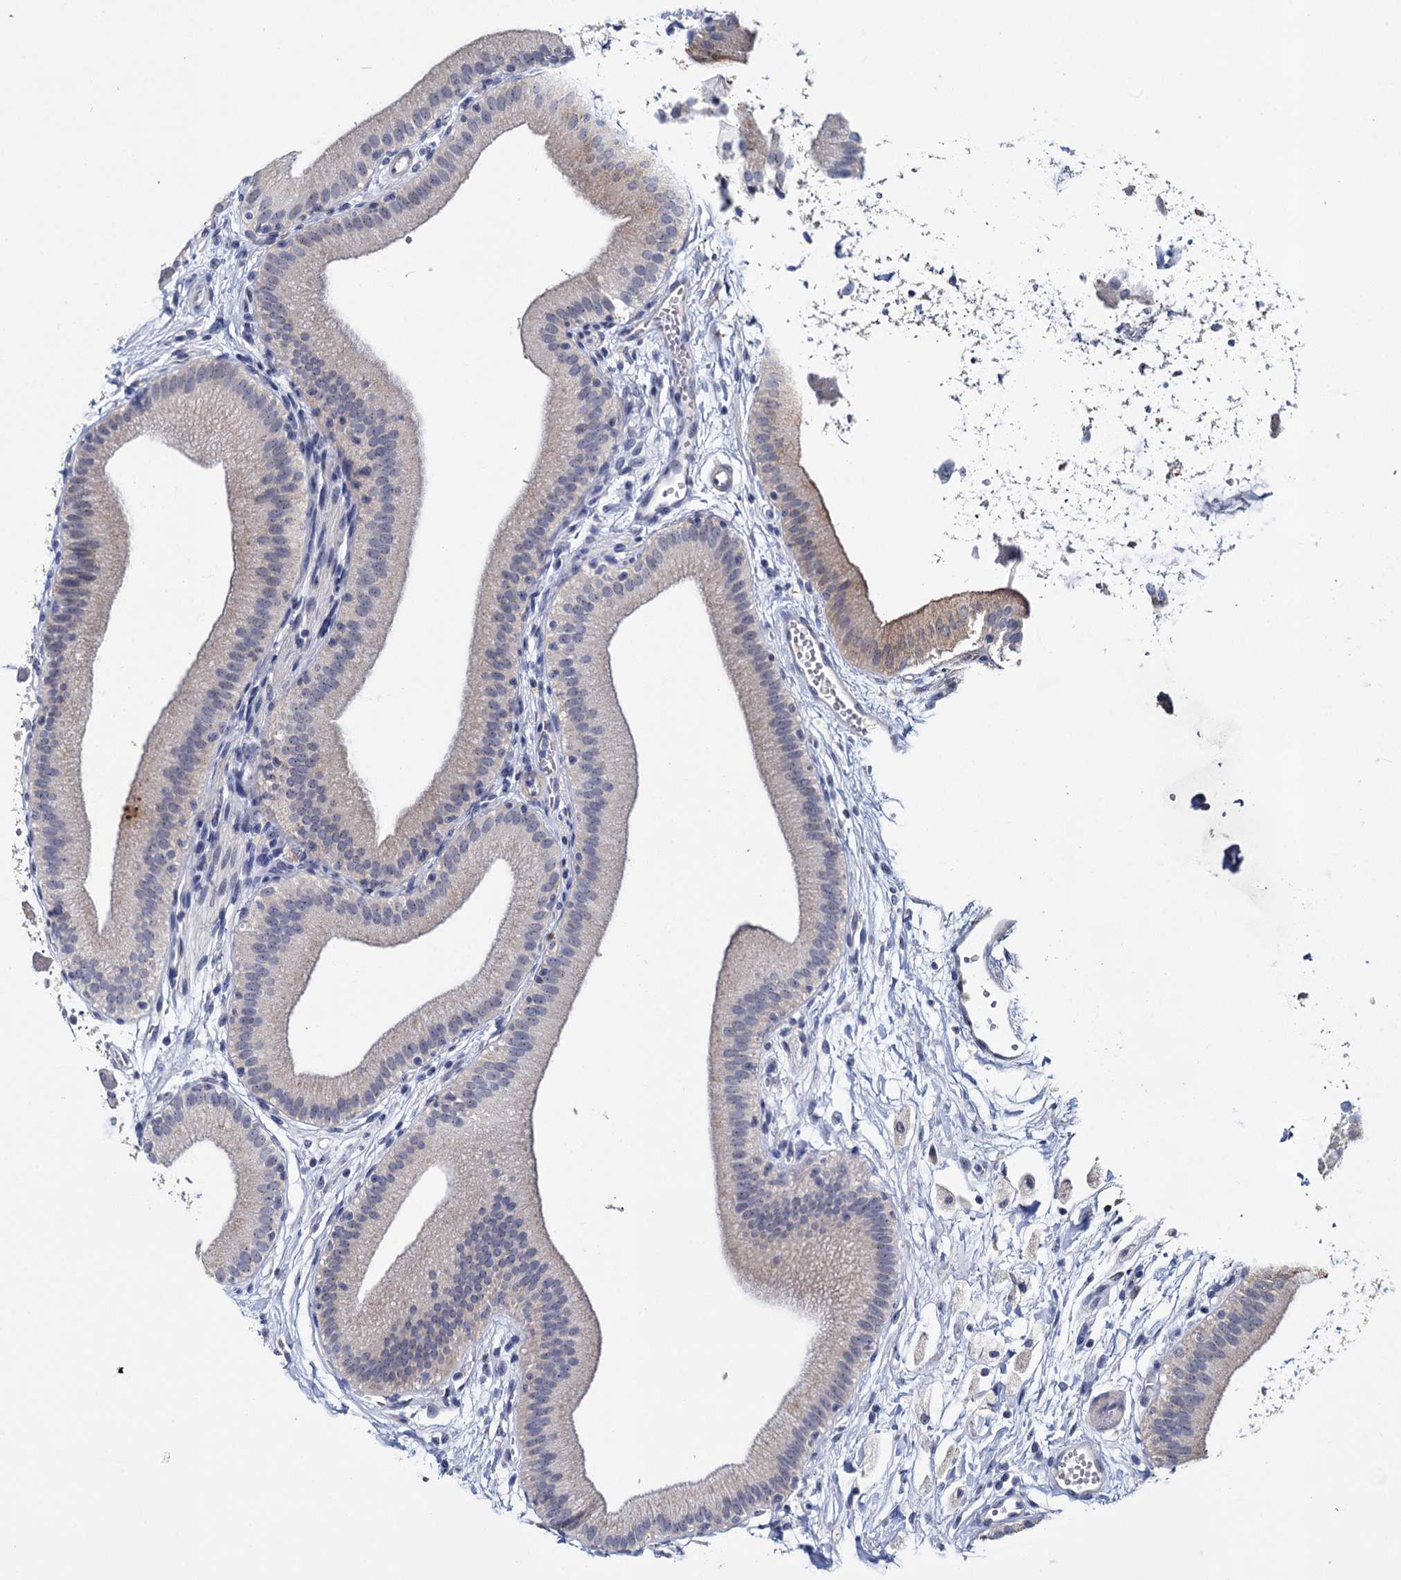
{"staining": {"intensity": "negative", "quantity": "none", "location": "none"}, "tissue": "gallbladder", "cell_type": "Glandular cells", "image_type": "normal", "snomed": [{"axis": "morphology", "description": "Normal tissue, NOS"}, {"axis": "topography", "description": "Gallbladder"}], "caption": "The histopathology image displays no staining of glandular cells in normal gallbladder. (Immunohistochemistry, brightfield microscopy, high magnification).", "gene": "SFN", "patient": {"sex": "male", "age": 55}}